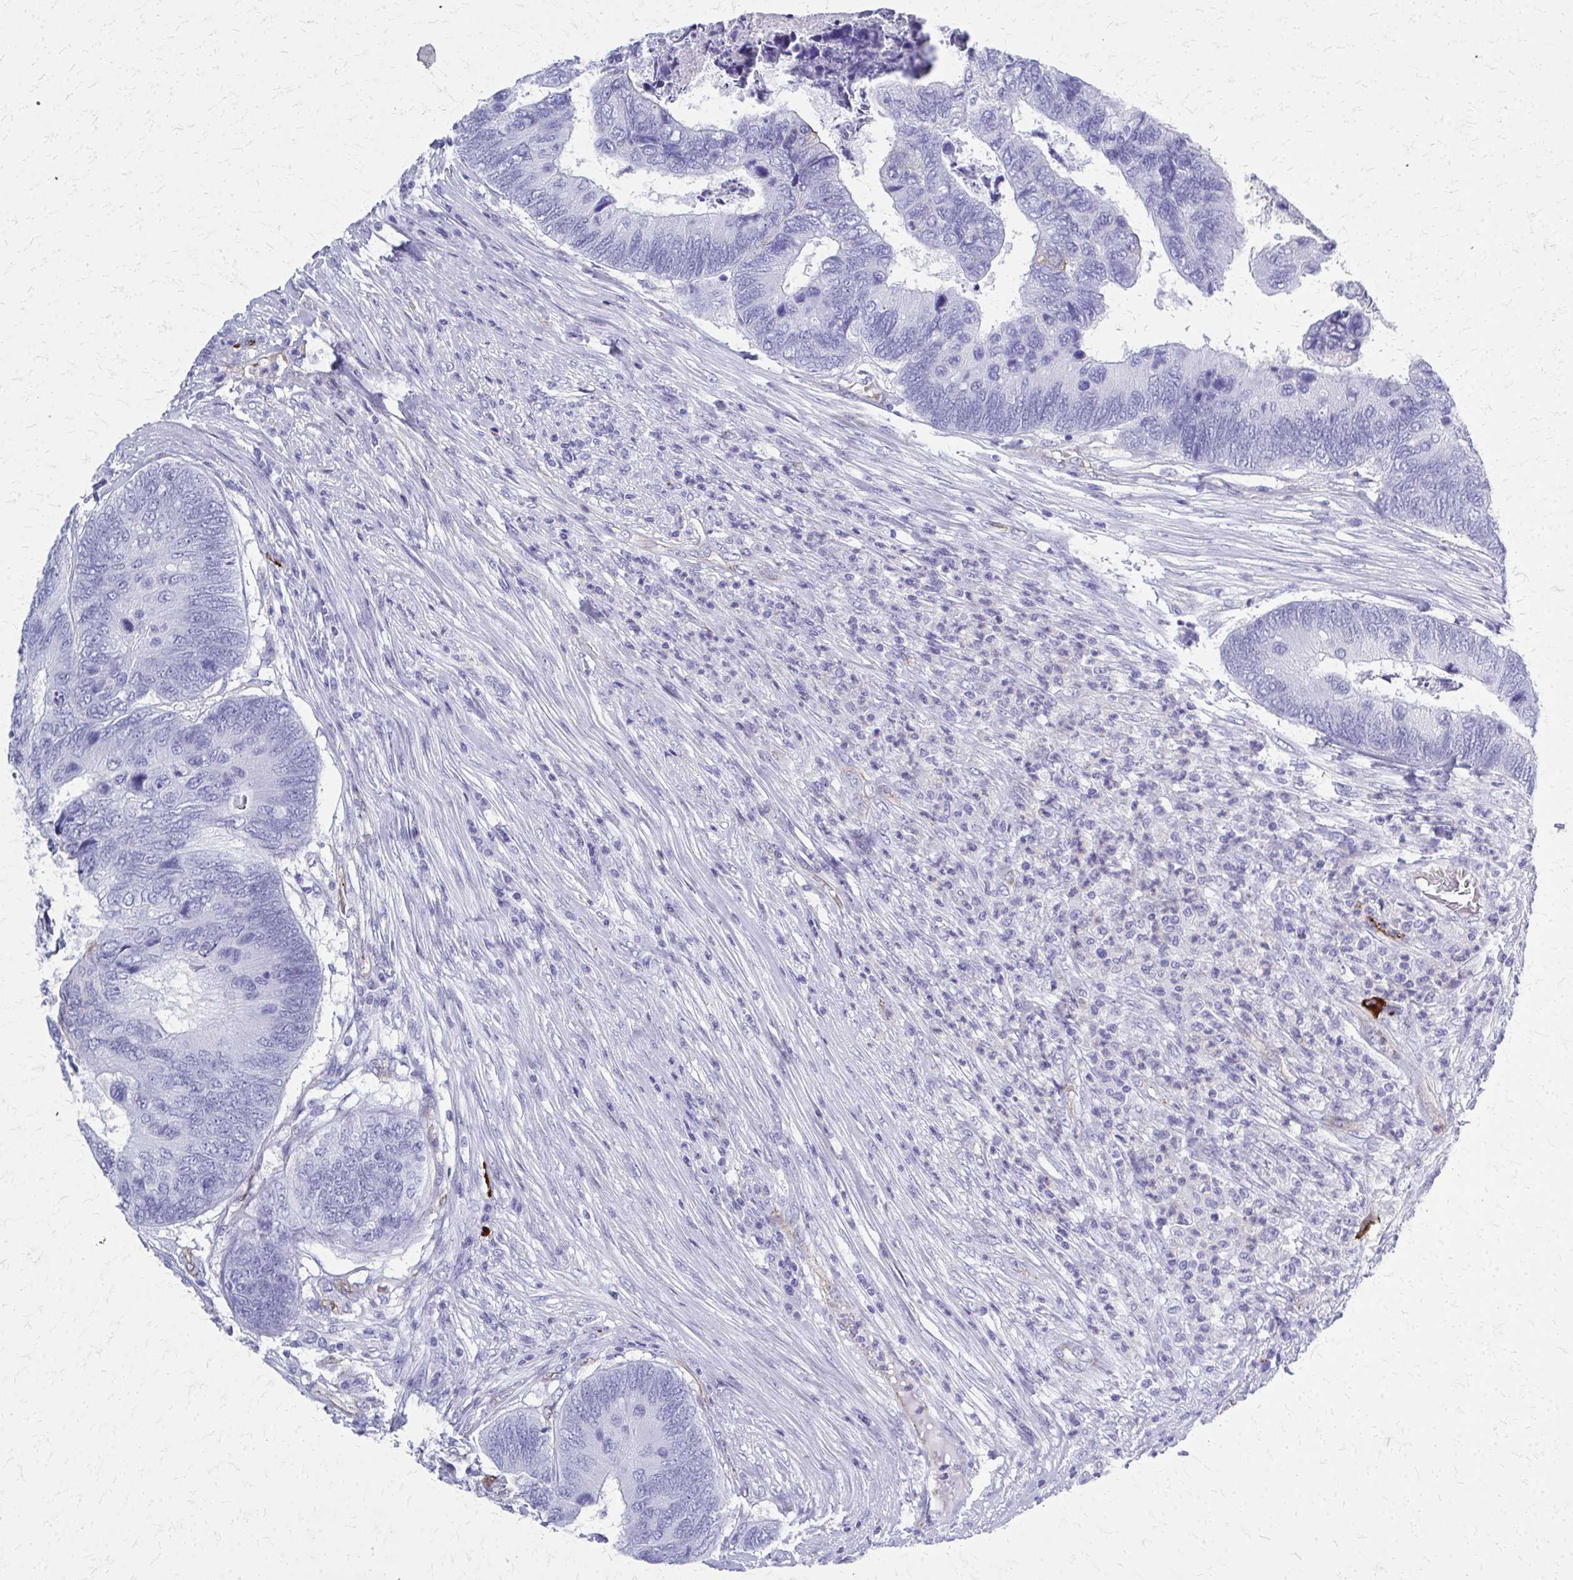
{"staining": {"intensity": "negative", "quantity": "none", "location": "none"}, "tissue": "colorectal cancer", "cell_type": "Tumor cells", "image_type": "cancer", "snomed": [{"axis": "morphology", "description": "Adenocarcinoma, NOS"}, {"axis": "topography", "description": "Colon"}], "caption": "Tumor cells are negative for protein expression in human colorectal adenocarcinoma.", "gene": "TPSG1", "patient": {"sex": "female", "age": 67}}